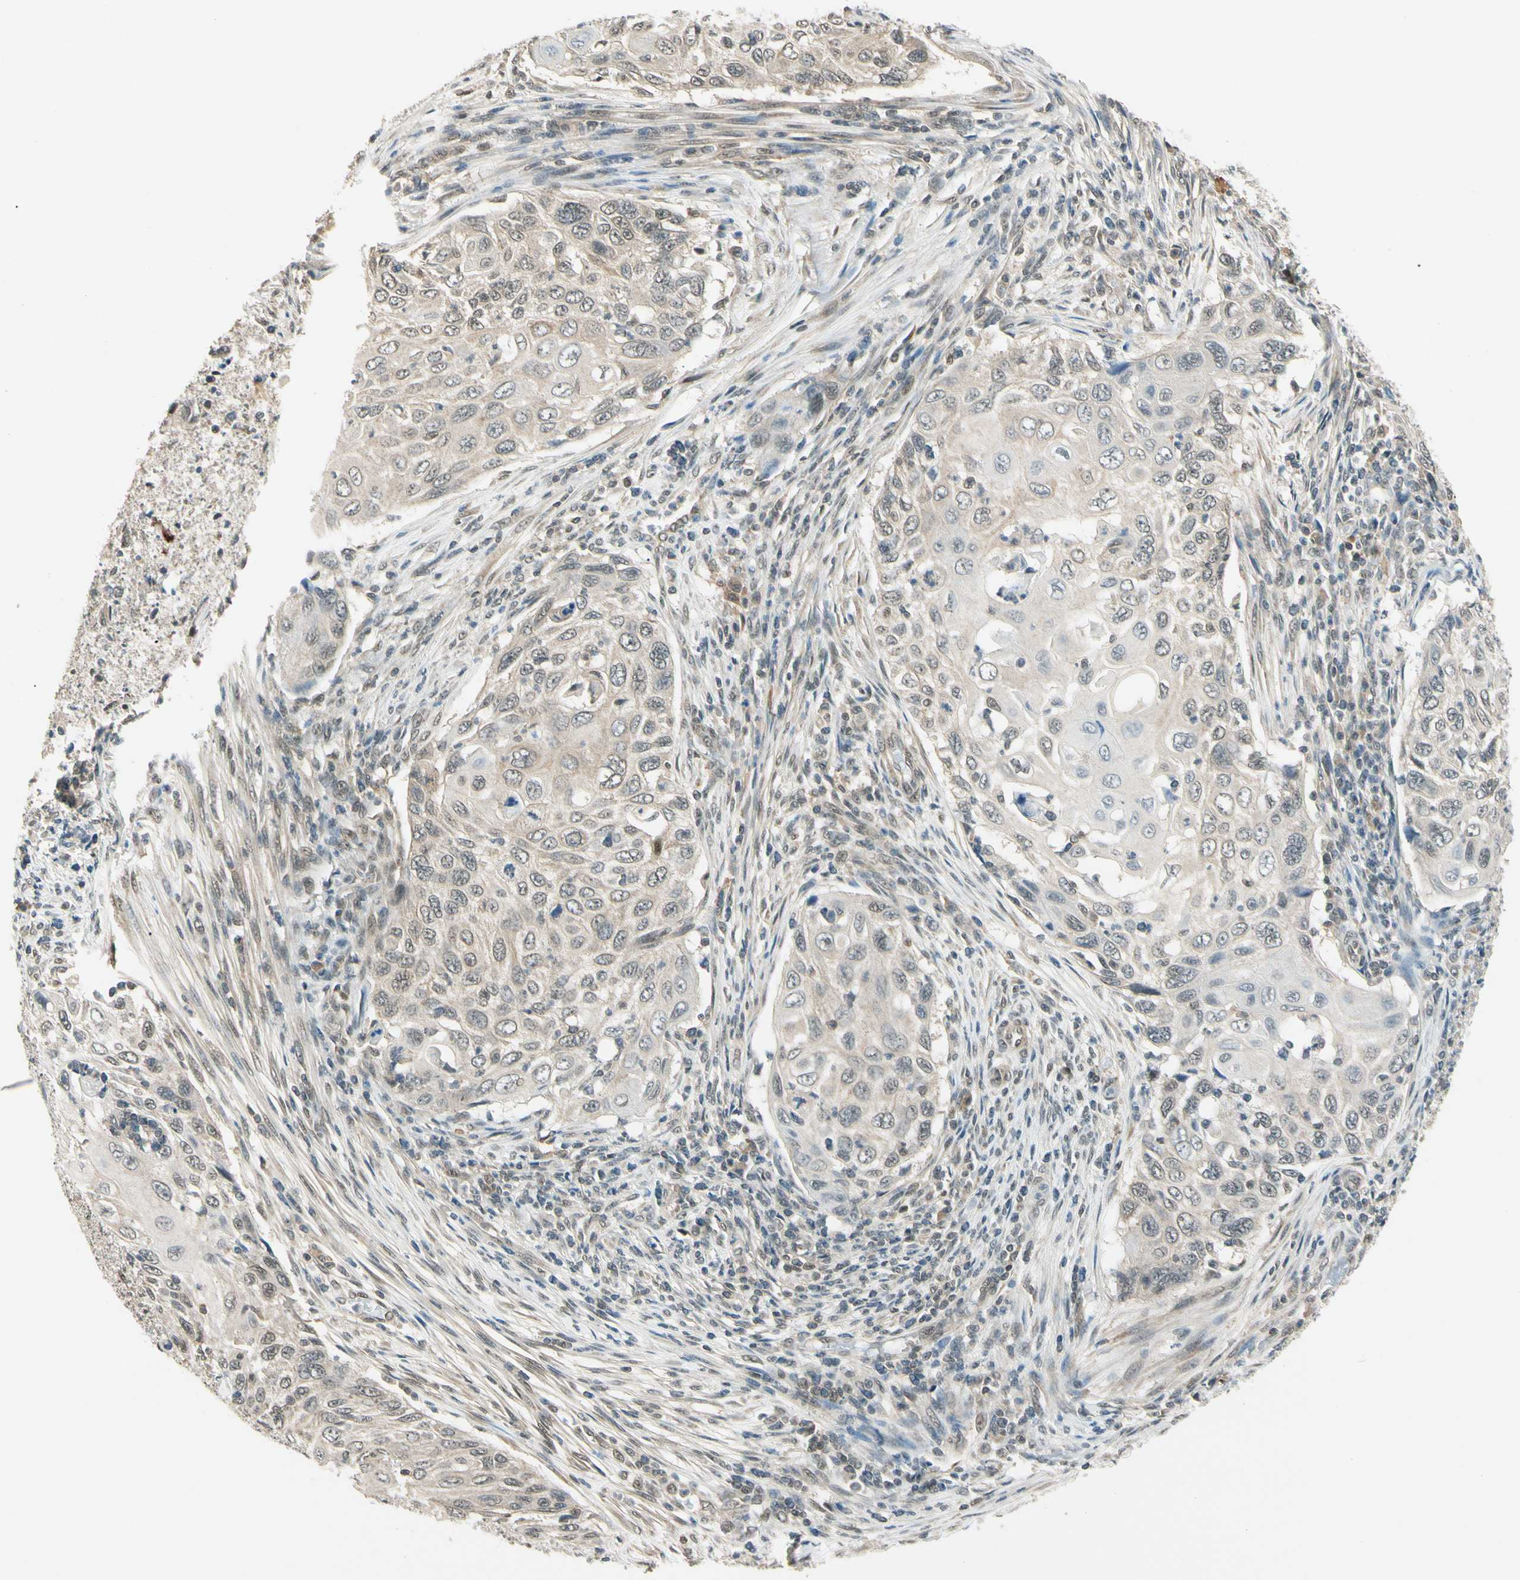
{"staining": {"intensity": "weak", "quantity": "25%-75%", "location": "cytoplasmic/membranous,nuclear"}, "tissue": "cervical cancer", "cell_type": "Tumor cells", "image_type": "cancer", "snomed": [{"axis": "morphology", "description": "Squamous cell carcinoma, NOS"}, {"axis": "topography", "description": "Cervix"}], "caption": "Cervical cancer stained with immunohistochemistry (IHC) demonstrates weak cytoplasmic/membranous and nuclear expression in approximately 25%-75% of tumor cells.", "gene": "ZSCAN12", "patient": {"sex": "female", "age": 70}}